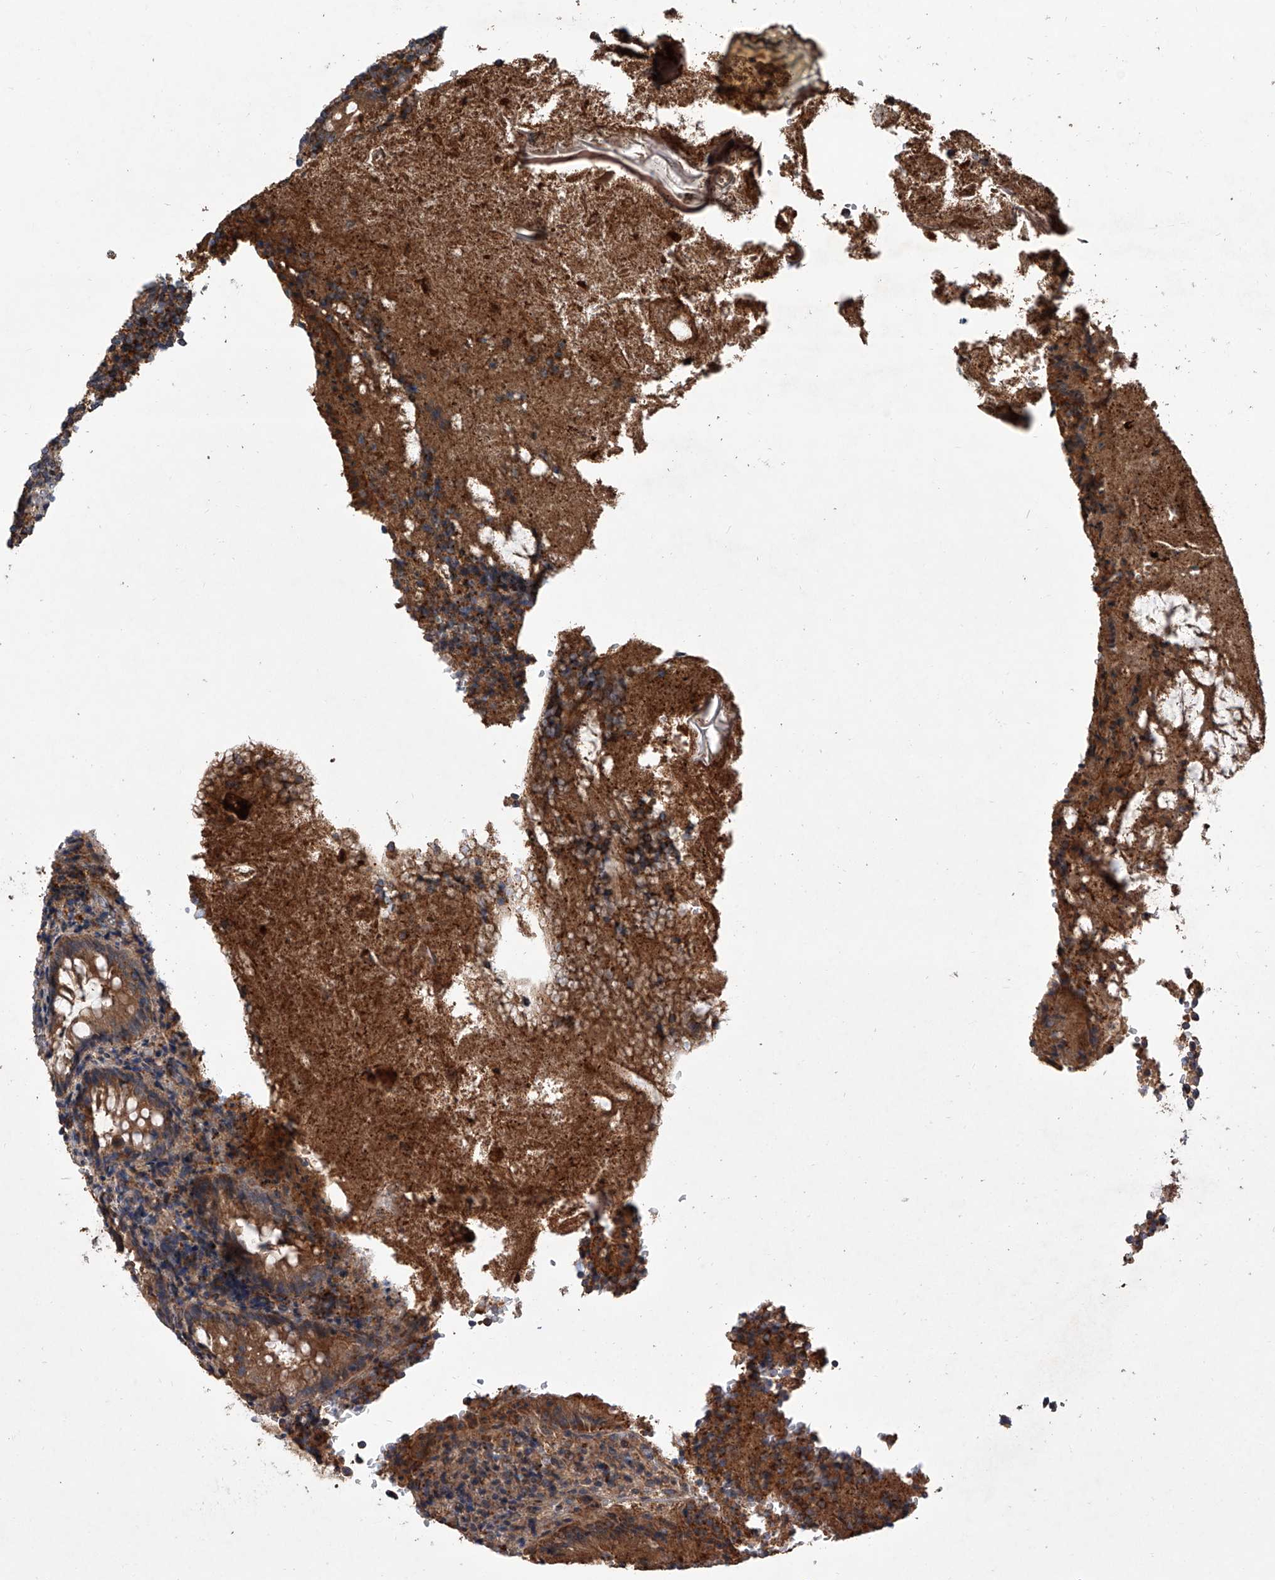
{"staining": {"intensity": "strong", "quantity": ">75%", "location": "cytoplasmic/membranous"}, "tissue": "appendix", "cell_type": "Glandular cells", "image_type": "normal", "snomed": [{"axis": "morphology", "description": "Normal tissue, NOS"}, {"axis": "topography", "description": "Appendix"}], "caption": "This photomicrograph exhibits unremarkable appendix stained with IHC to label a protein in brown. The cytoplasmic/membranous of glandular cells show strong positivity for the protein. Nuclei are counter-stained blue.", "gene": "USP47", "patient": {"sex": "female", "age": 17}}